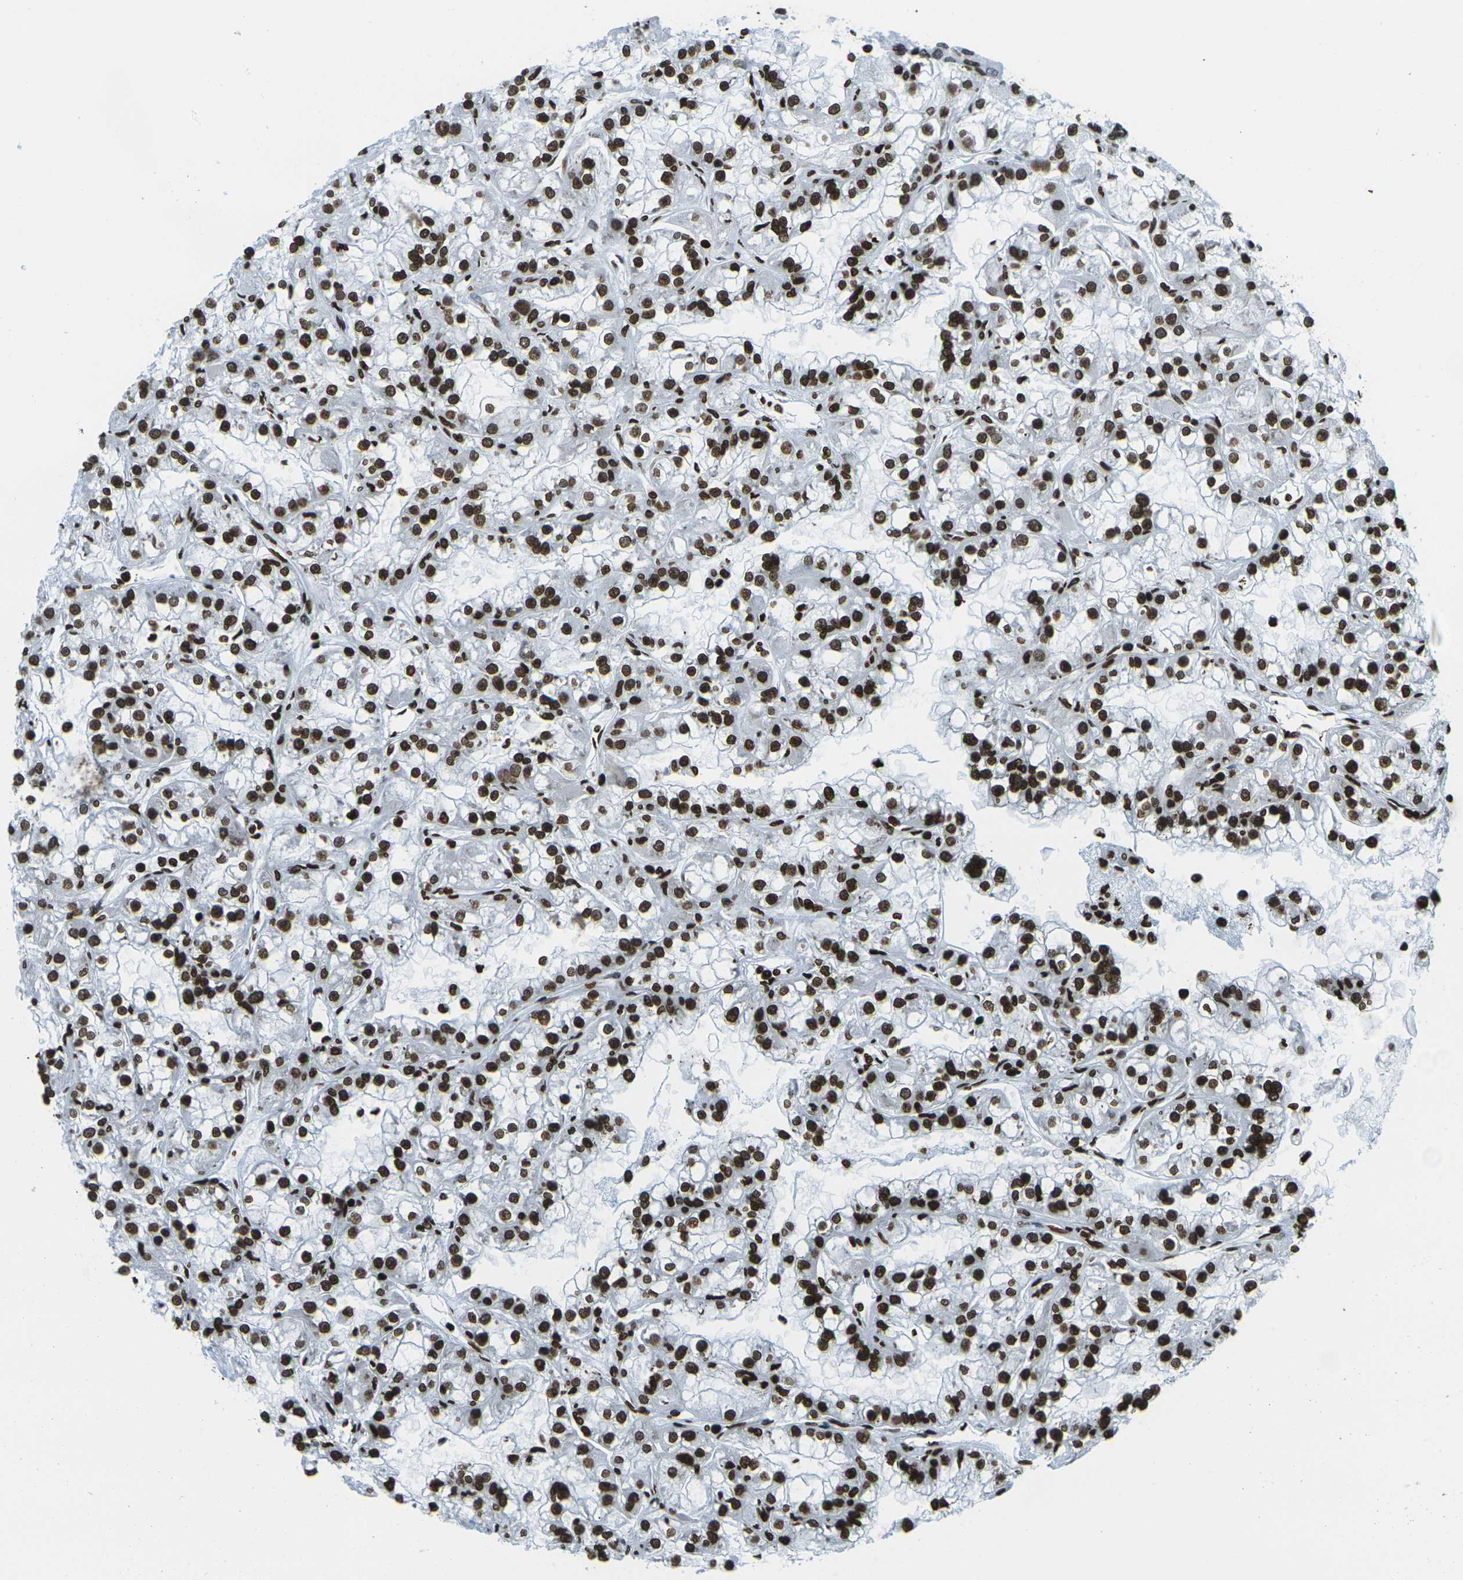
{"staining": {"intensity": "strong", "quantity": ">75%", "location": "nuclear"}, "tissue": "renal cancer", "cell_type": "Tumor cells", "image_type": "cancer", "snomed": [{"axis": "morphology", "description": "Adenocarcinoma, NOS"}, {"axis": "topography", "description": "Kidney"}], "caption": "There is high levels of strong nuclear expression in tumor cells of renal adenocarcinoma, as demonstrated by immunohistochemical staining (brown color).", "gene": "H1-2", "patient": {"sex": "female", "age": 52}}